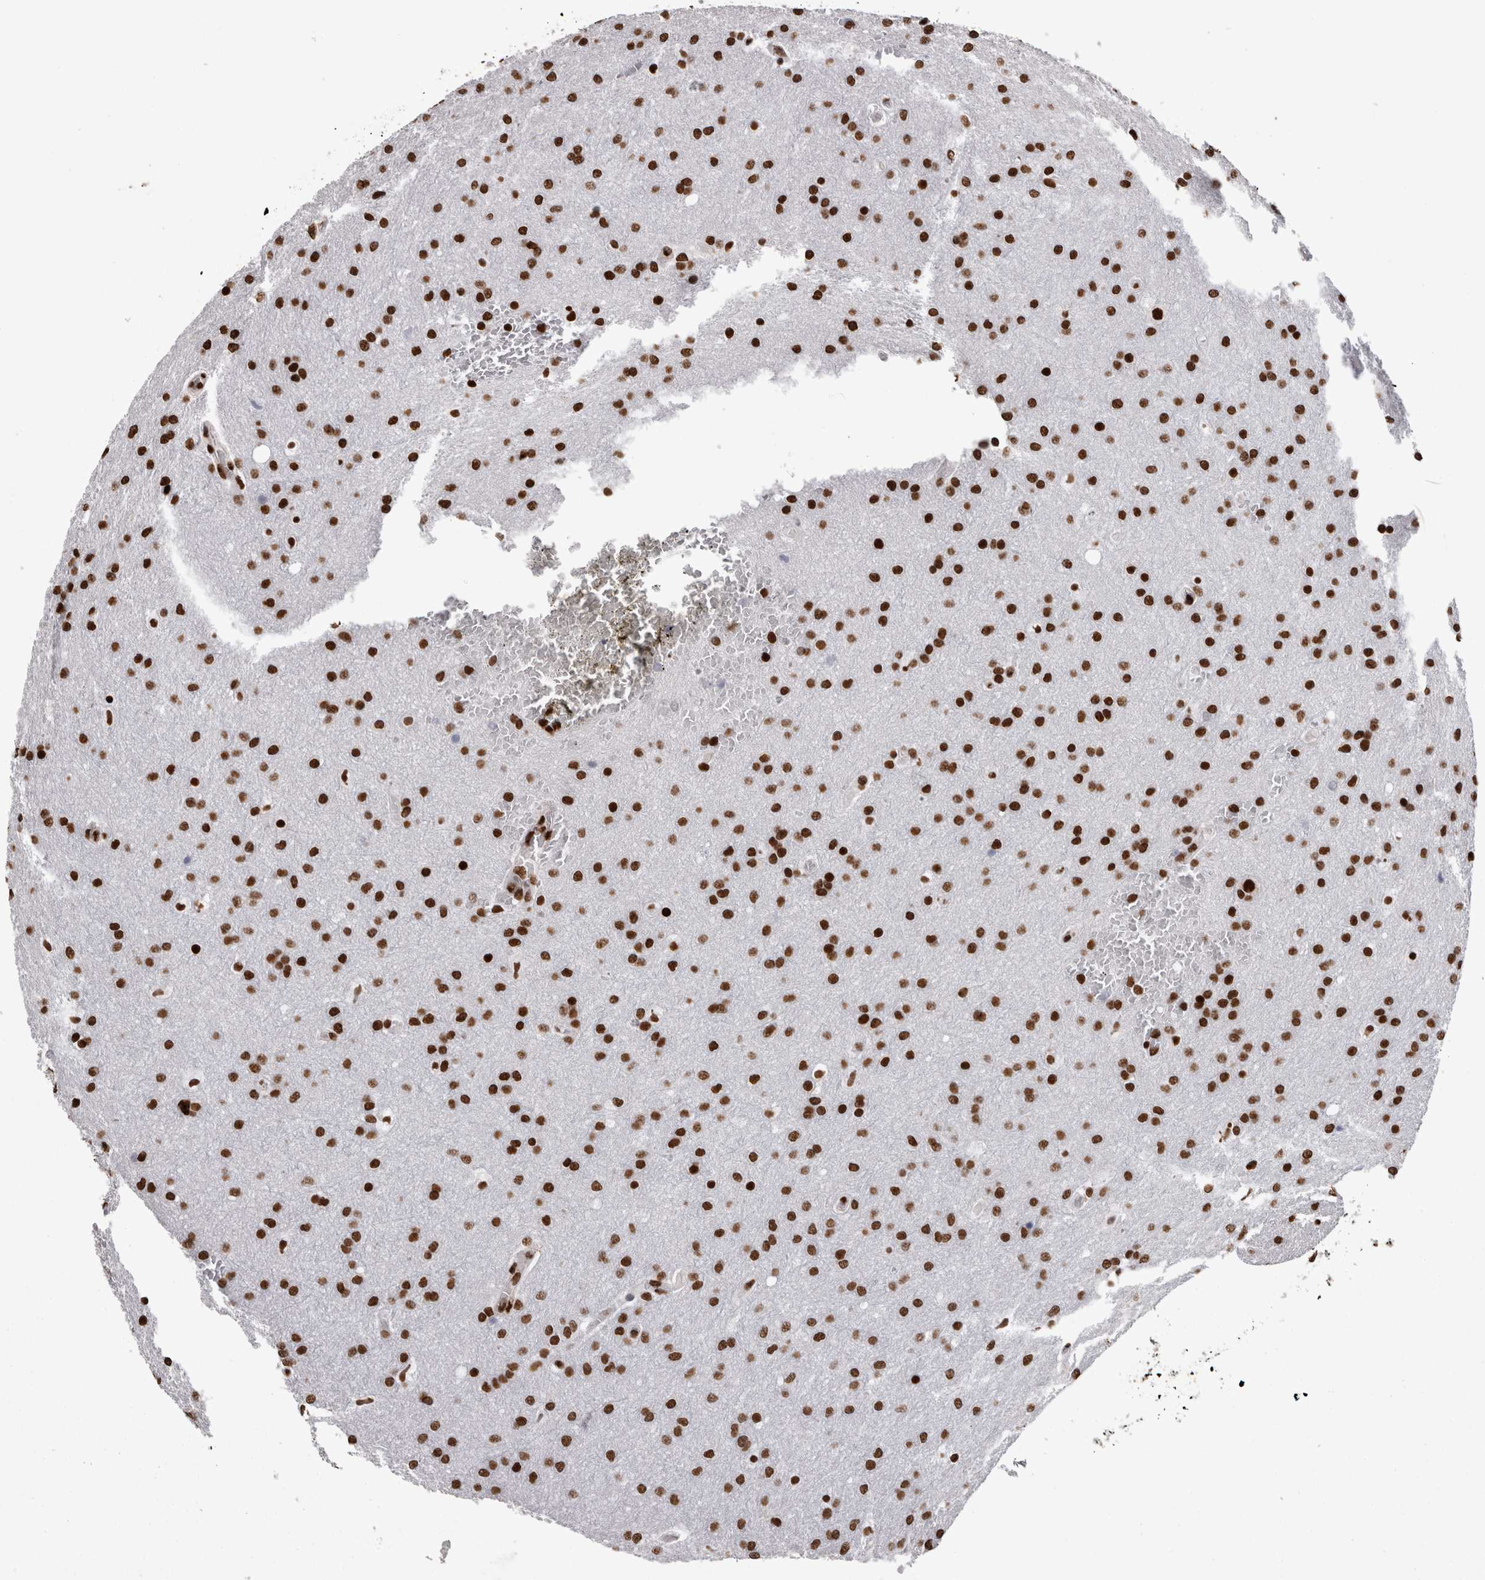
{"staining": {"intensity": "strong", "quantity": ">75%", "location": "nuclear"}, "tissue": "glioma", "cell_type": "Tumor cells", "image_type": "cancer", "snomed": [{"axis": "morphology", "description": "Glioma, malignant, Low grade"}, {"axis": "topography", "description": "Brain"}], "caption": "Approximately >75% of tumor cells in human malignant low-grade glioma show strong nuclear protein staining as visualized by brown immunohistochemical staining.", "gene": "HNRNPM", "patient": {"sex": "female", "age": 37}}